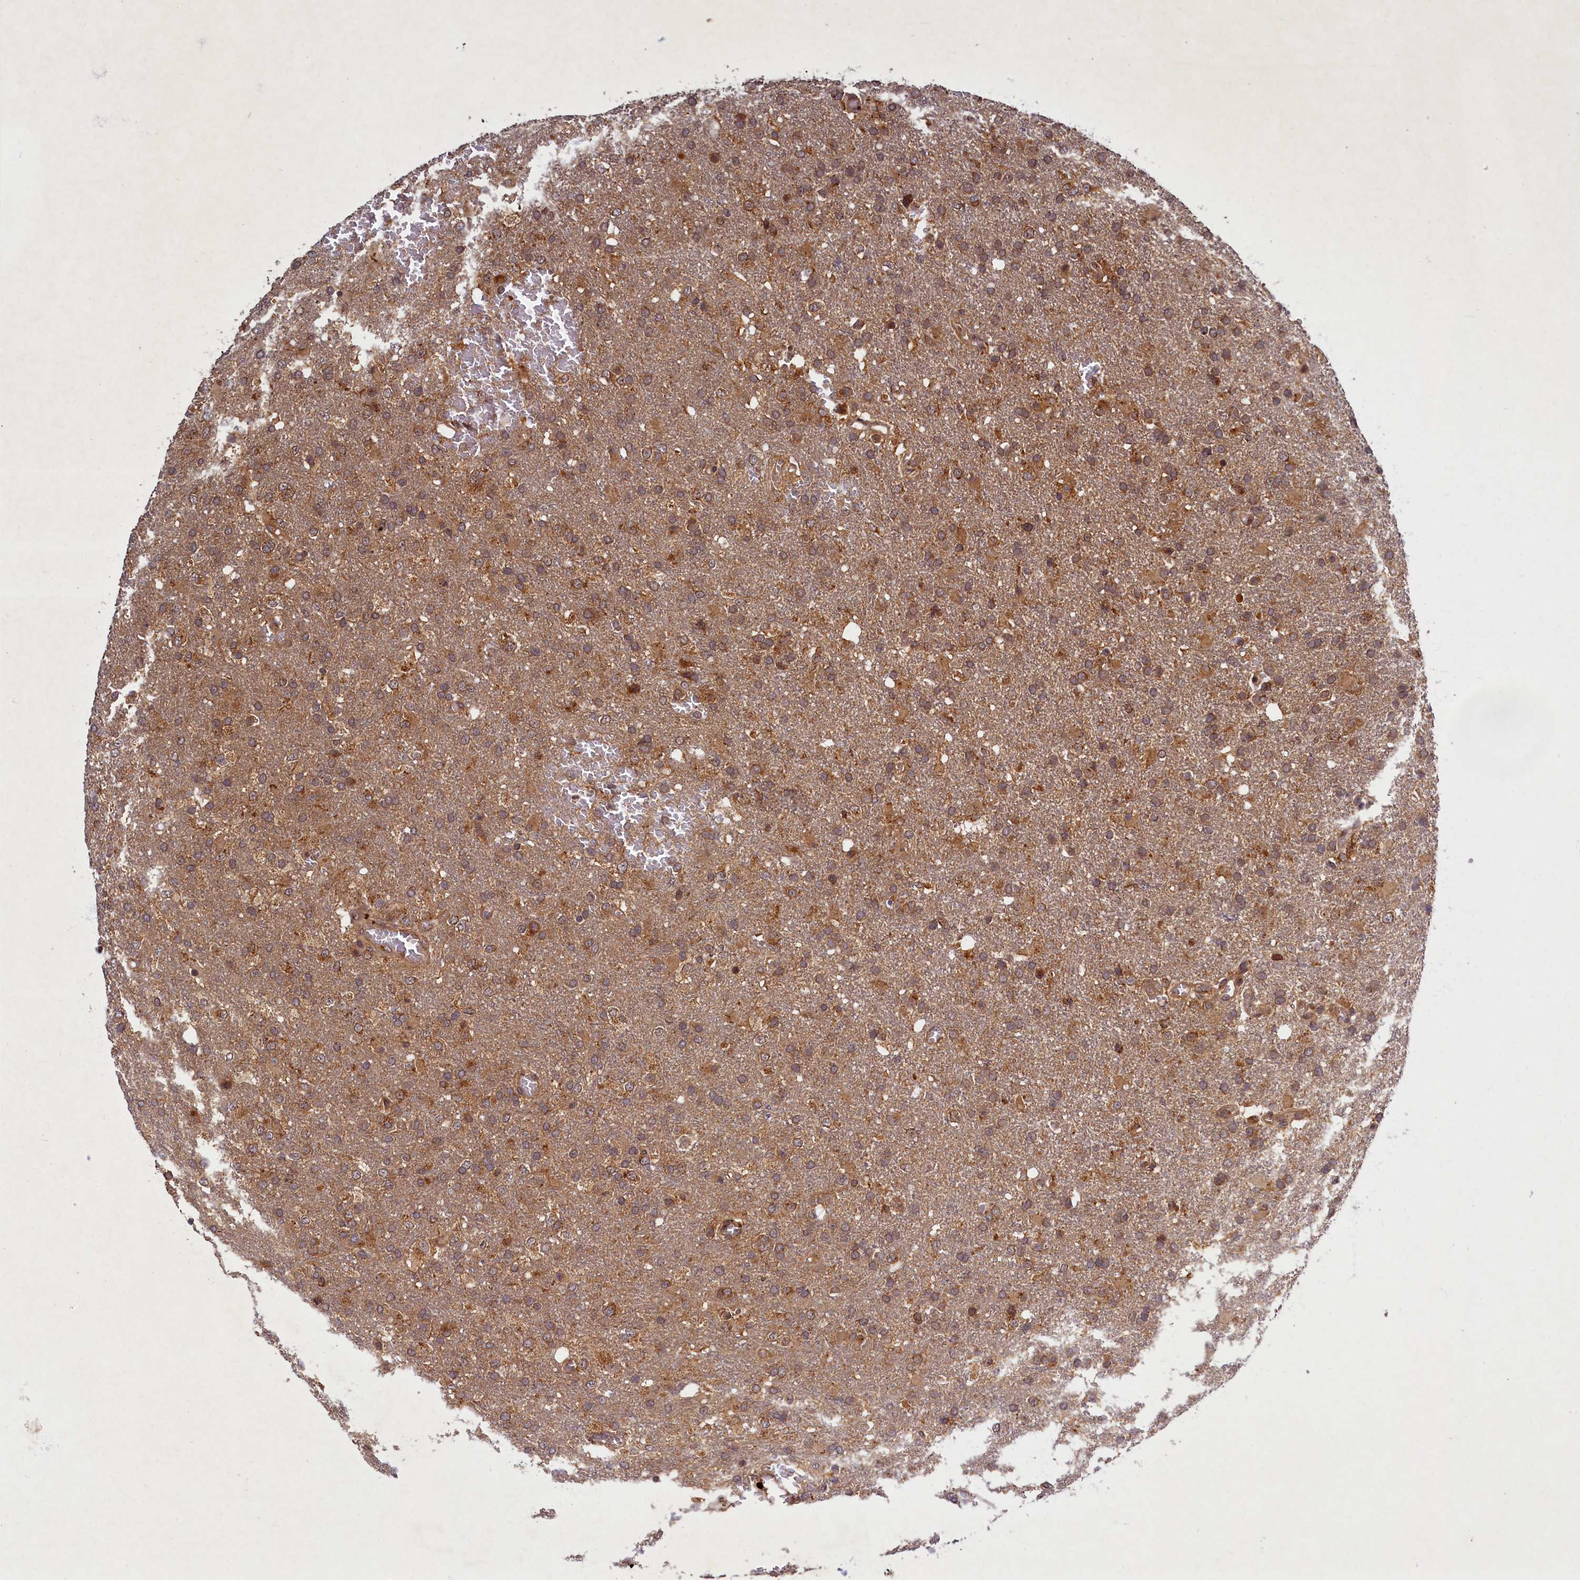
{"staining": {"intensity": "moderate", "quantity": ">75%", "location": "cytoplasmic/membranous"}, "tissue": "glioma", "cell_type": "Tumor cells", "image_type": "cancer", "snomed": [{"axis": "morphology", "description": "Glioma, malignant, High grade"}, {"axis": "topography", "description": "Brain"}], "caption": "Approximately >75% of tumor cells in human high-grade glioma (malignant) exhibit moderate cytoplasmic/membranous protein expression as visualized by brown immunohistochemical staining.", "gene": "BICD1", "patient": {"sex": "female", "age": 74}}